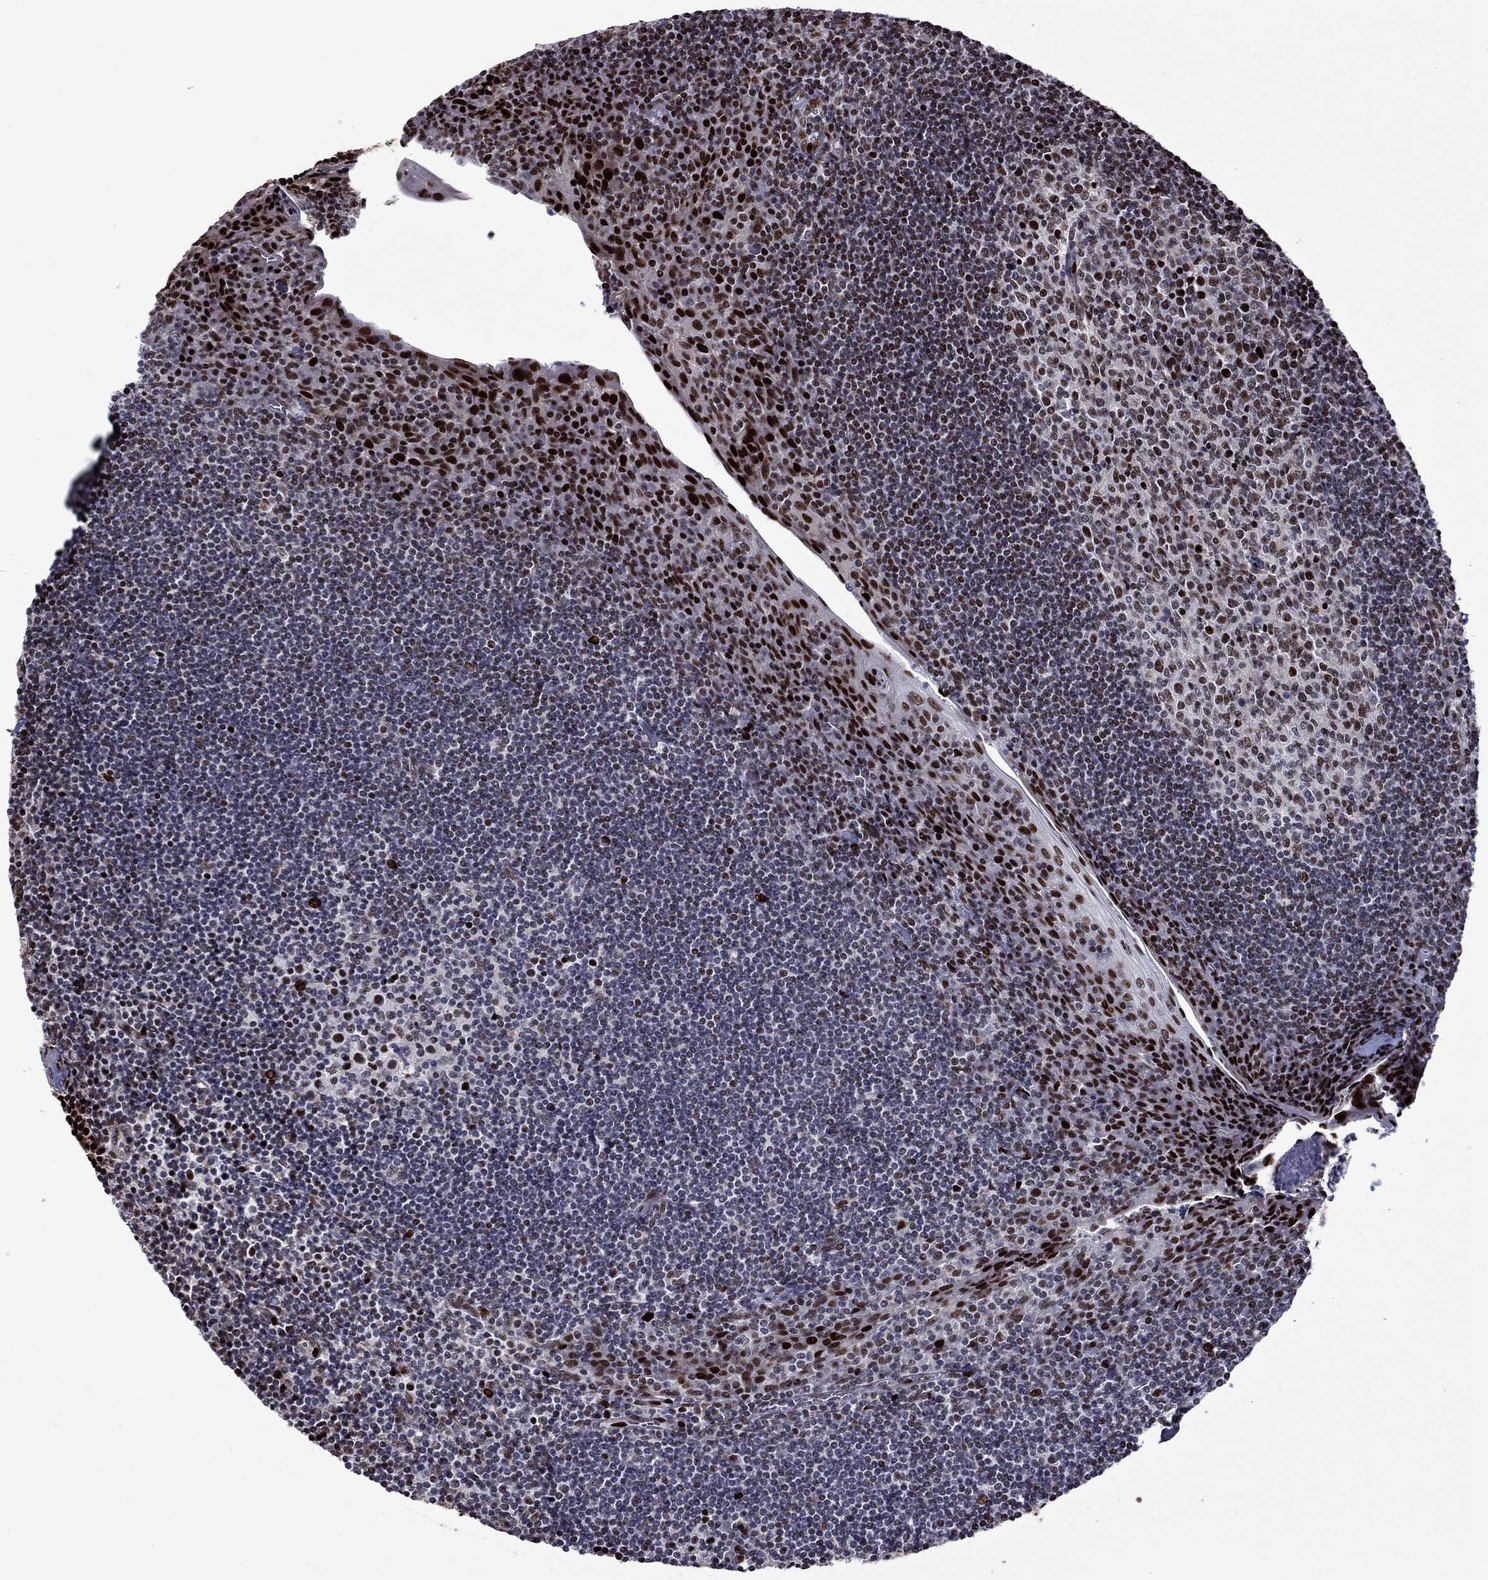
{"staining": {"intensity": "strong", "quantity": "<25%", "location": "nuclear"}, "tissue": "tonsil", "cell_type": "Germinal center cells", "image_type": "normal", "snomed": [{"axis": "morphology", "description": "Normal tissue, NOS"}, {"axis": "topography", "description": "Tonsil"}], "caption": "Unremarkable tonsil shows strong nuclear staining in approximately <25% of germinal center cells Using DAB (3,3'-diaminobenzidine) (brown) and hematoxylin (blue) stains, captured at high magnification using brightfield microscopy..", "gene": "LIMK1", "patient": {"sex": "female", "age": 12}}